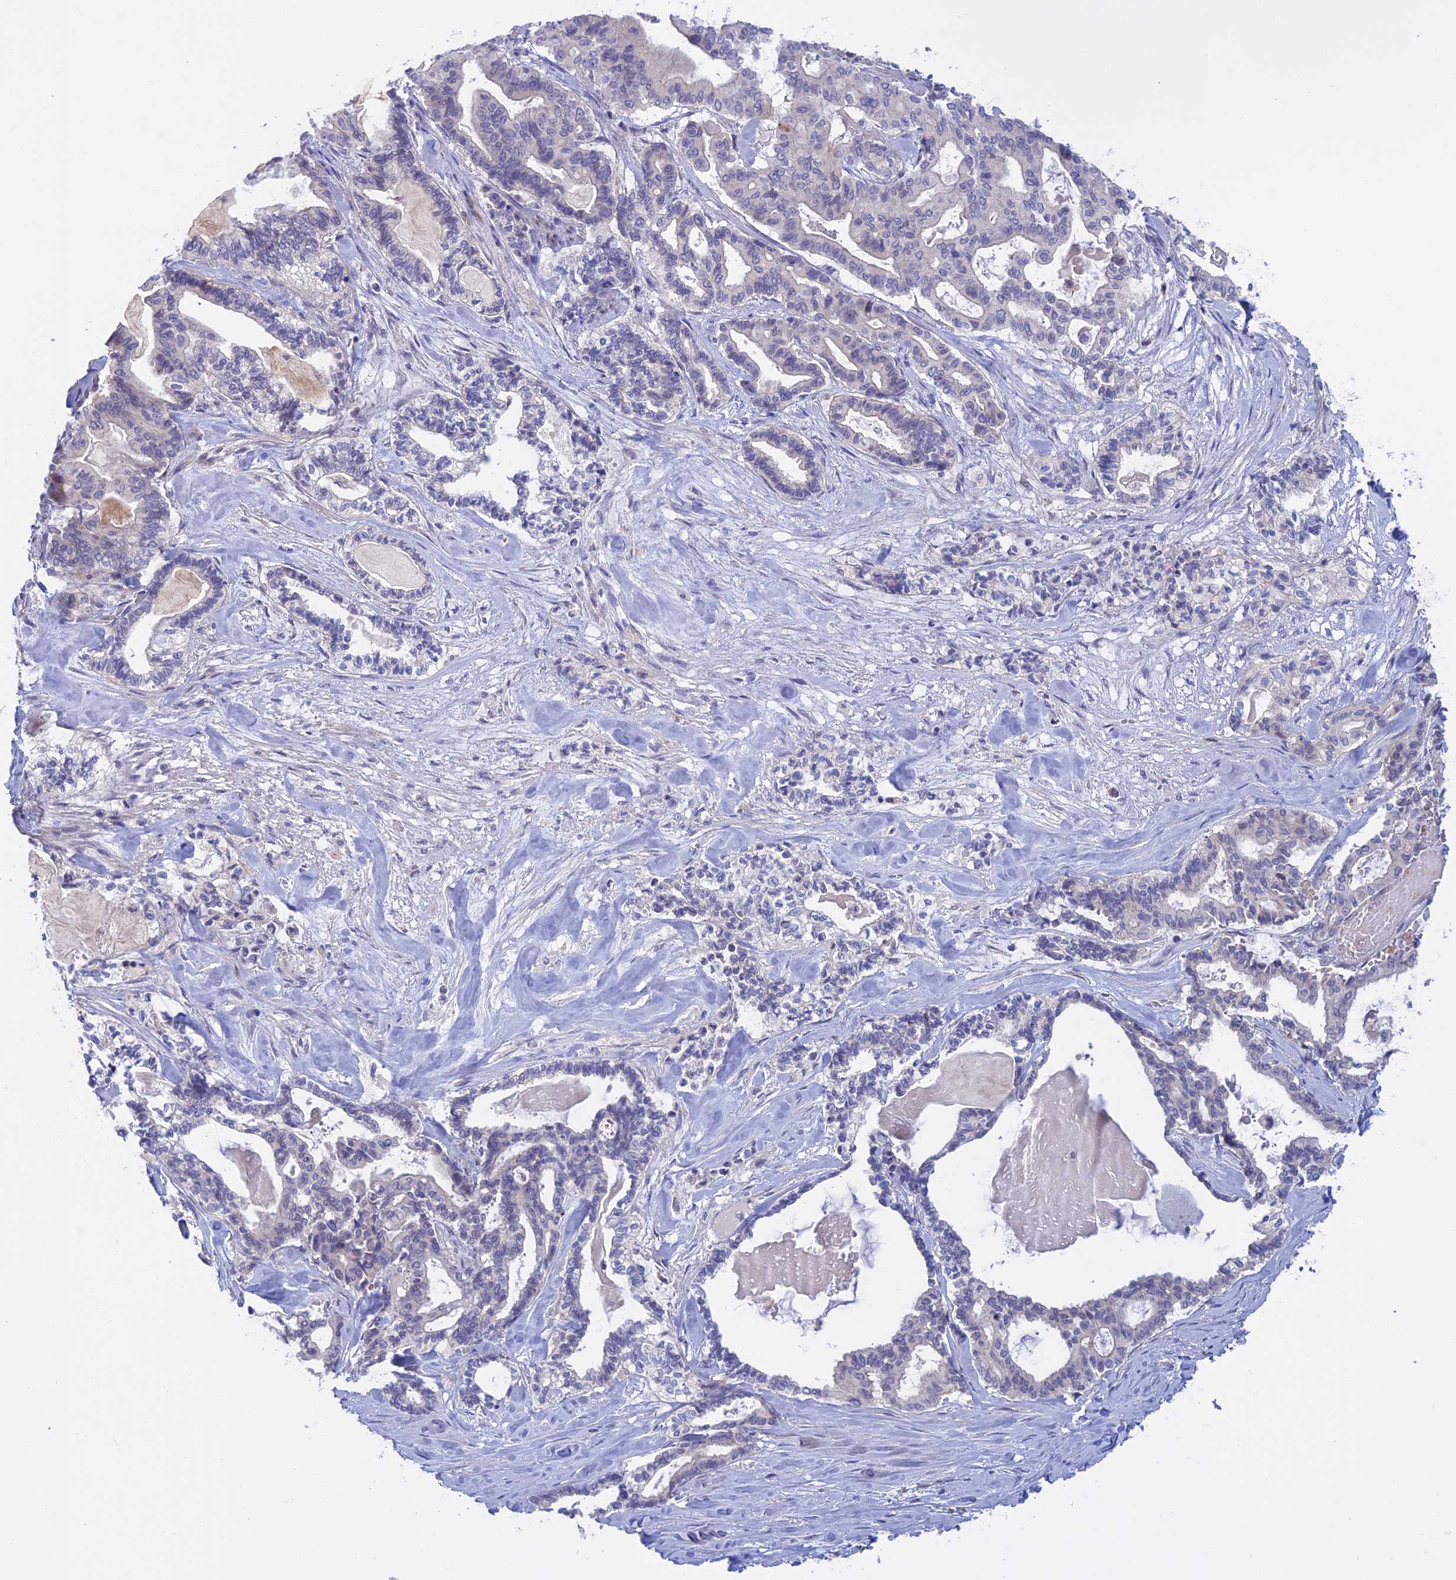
{"staining": {"intensity": "negative", "quantity": "none", "location": "none"}, "tissue": "pancreatic cancer", "cell_type": "Tumor cells", "image_type": "cancer", "snomed": [{"axis": "morphology", "description": "Adenocarcinoma, NOS"}, {"axis": "topography", "description": "Pancreas"}], "caption": "Immunohistochemistry photomicrograph of human pancreatic cancer (adenocarcinoma) stained for a protein (brown), which displays no positivity in tumor cells.", "gene": "SLC2A6", "patient": {"sex": "male", "age": 63}}